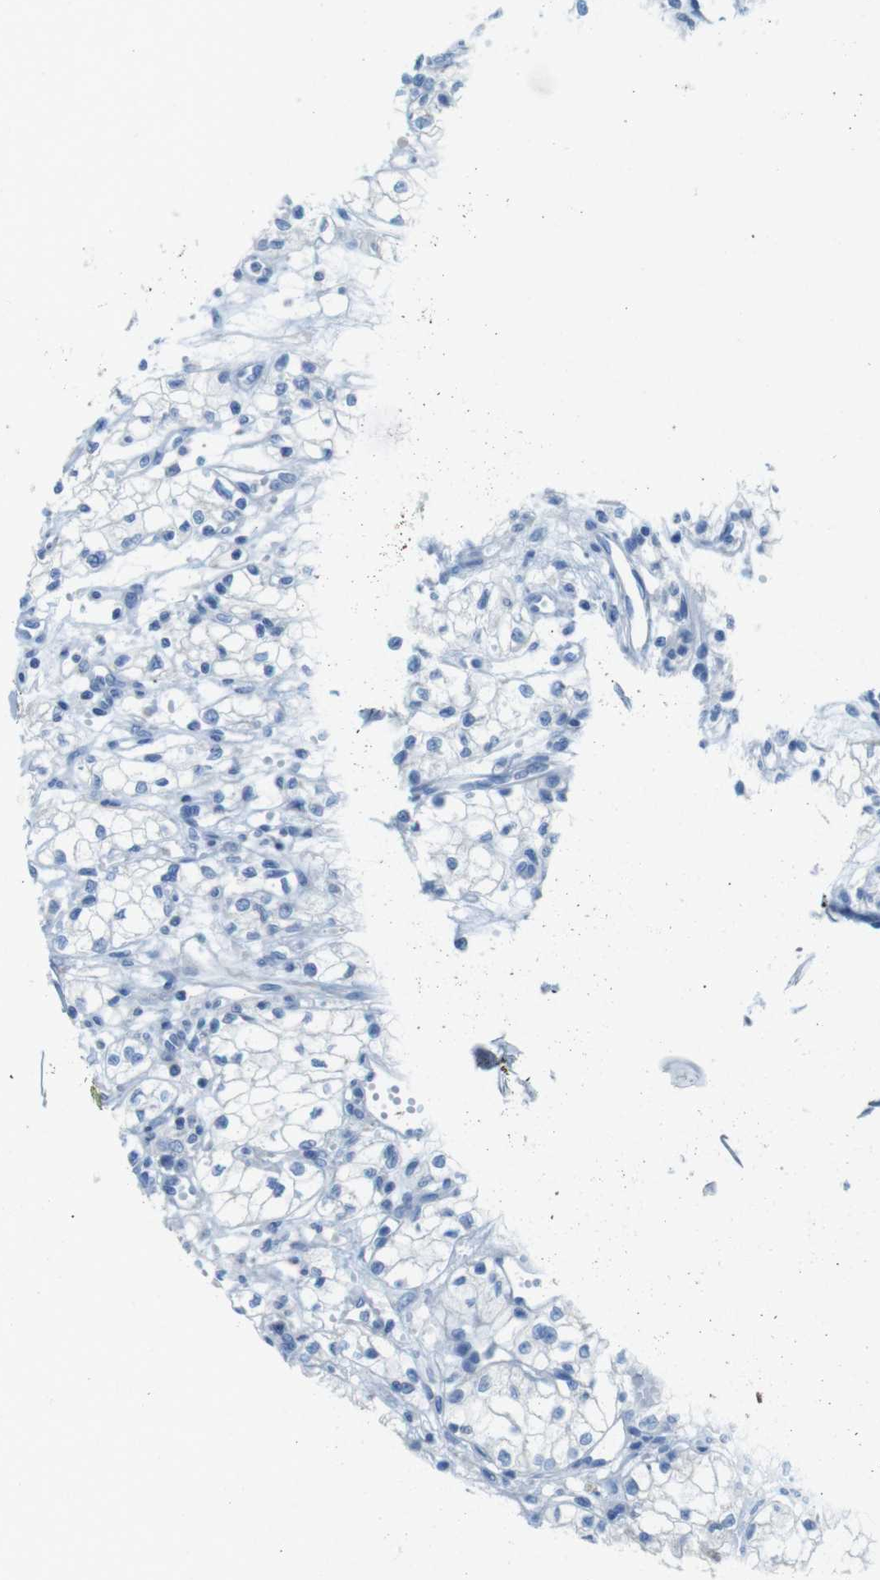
{"staining": {"intensity": "negative", "quantity": "none", "location": "none"}, "tissue": "renal cancer", "cell_type": "Tumor cells", "image_type": "cancer", "snomed": [{"axis": "morphology", "description": "Normal tissue, NOS"}, {"axis": "morphology", "description": "Adenocarcinoma, NOS"}, {"axis": "topography", "description": "Kidney"}], "caption": "Tumor cells show no significant protein staining in renal cancer (adenocarcinoma).", "gene": "ASIC5", "patient": {"sex": "male", "age": 59}}